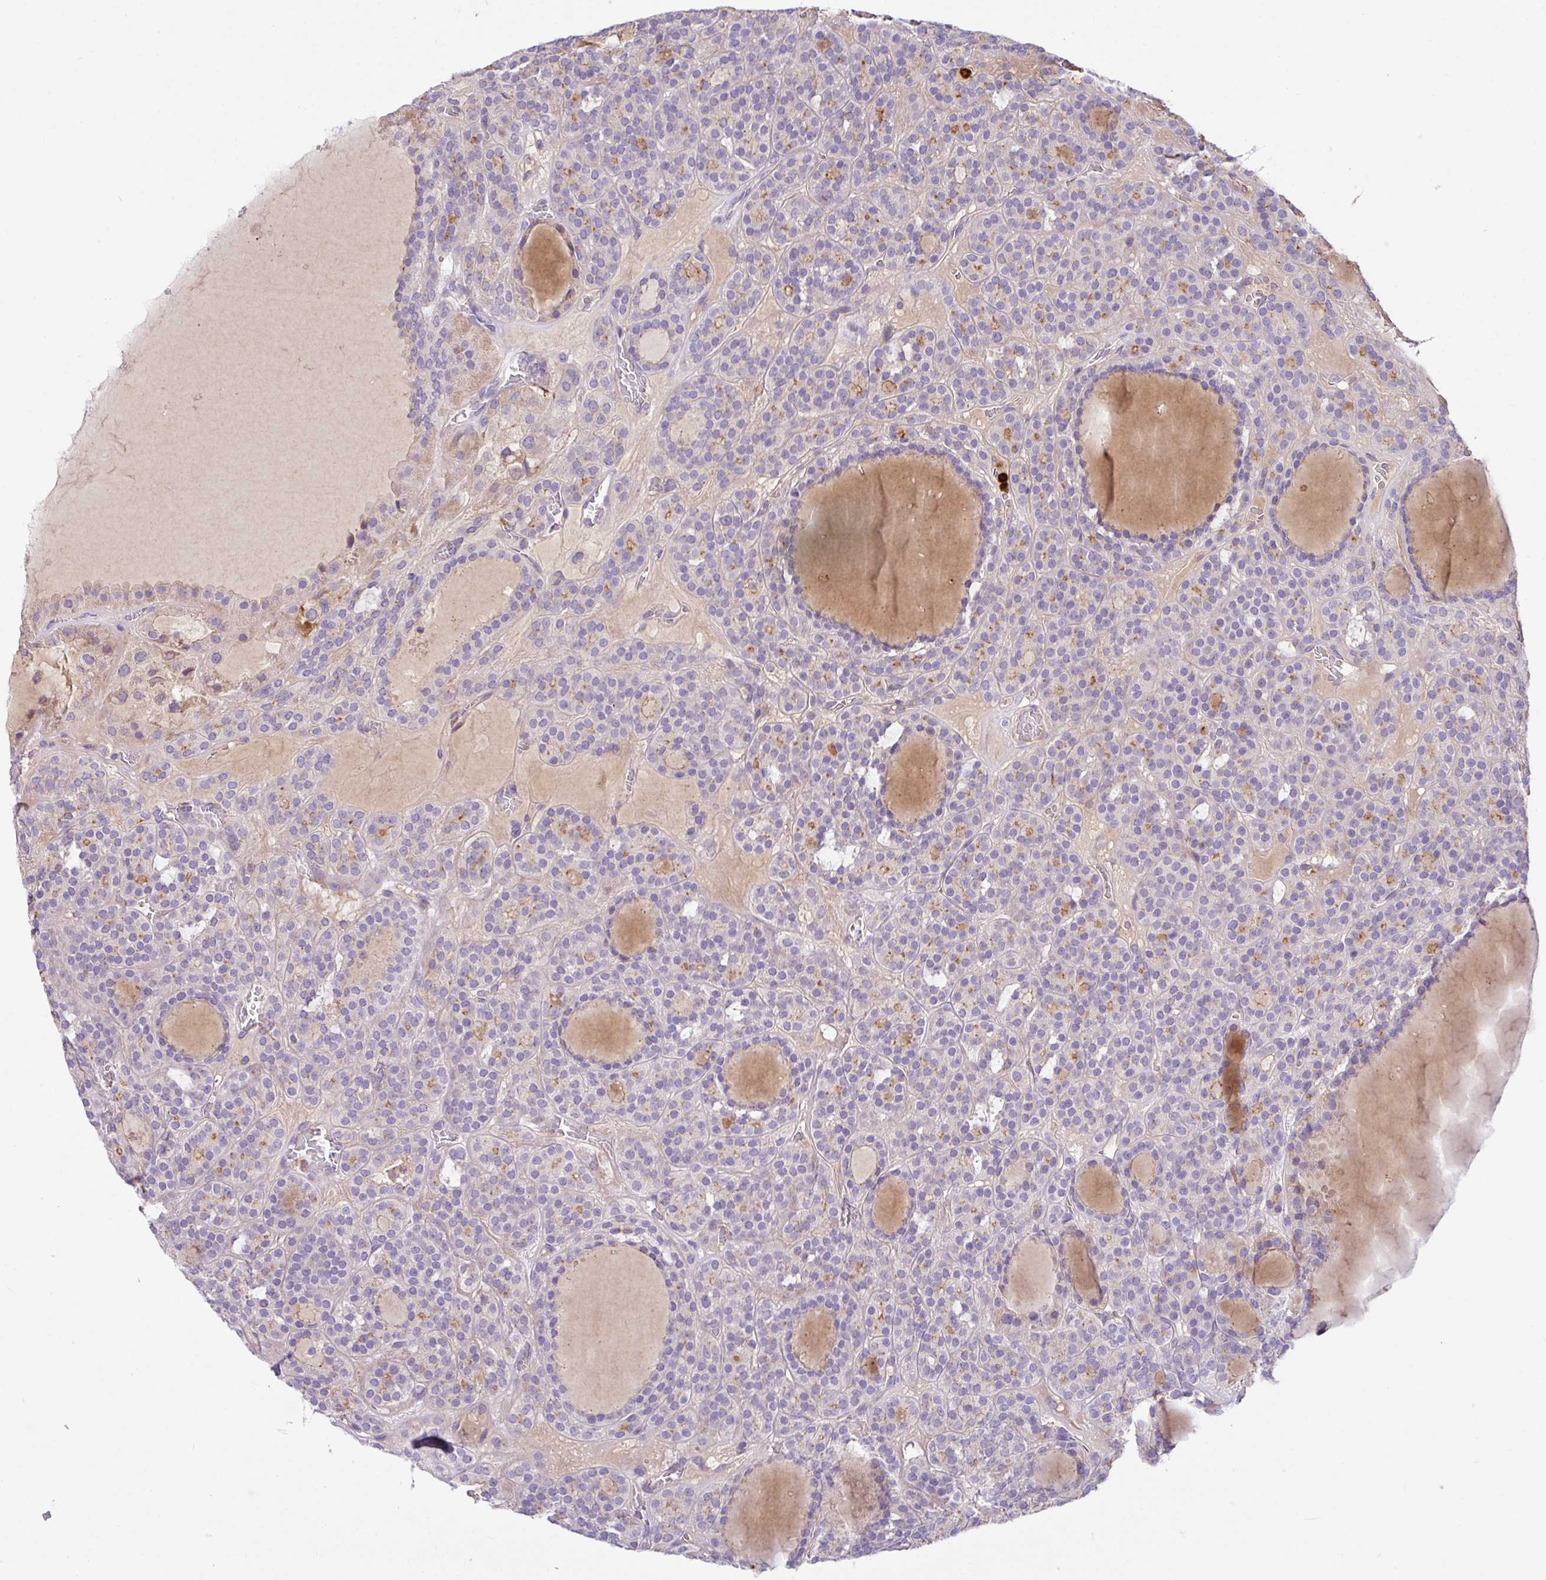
{"staining": {"intensity": "moderate", "quantity": "<25%", "location": "cytoplasmic/membranous"}, "tissue": "thyroid cancer", "cell_type": "Tumor cells", "image_type": "cancer", "snomed": [{"axis": "morphology", "description": "Follicular adenoma carcinoma, NOS"}, {"axis": "topography", "description": "Thyroid gland"}], "caption": "Thyroid follicular adenoma carcinoma tissue shows moderate cytoplasmic/membranous positivity in about <25% of tumor cells, visualized by immunohistochemistry.", "gene": "CRISP3", "patient": {"sex": "female", "age": 63}}